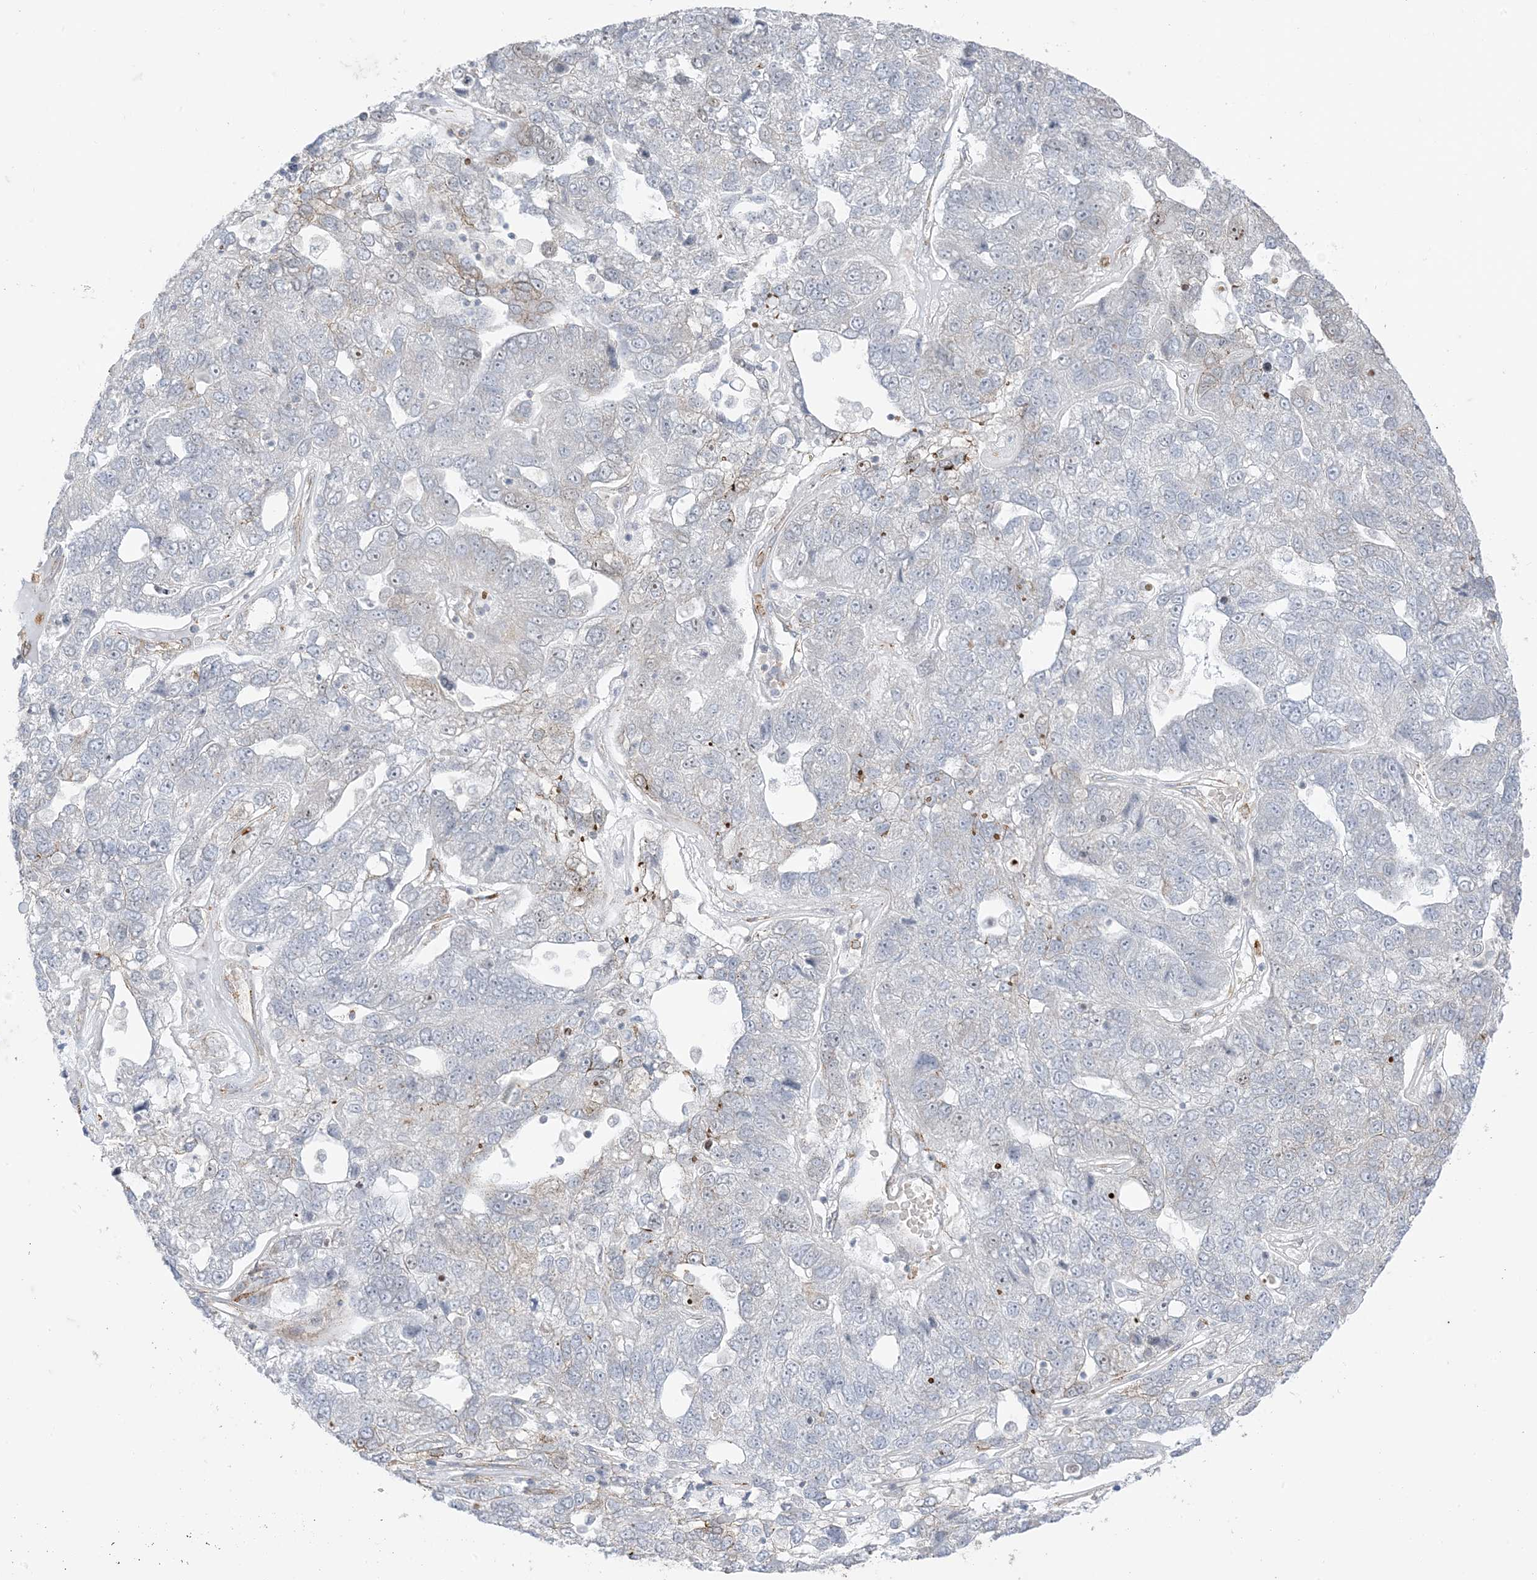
{"staining": {"intensity": "negative", "quantity": "none", "location": "none"}, "tissue": "pancreatic cancer", "cell_type": "Tumor cells", "image_type": "cancer", "snomed": [{"axis": "morphology", "description": "Adenocarcinoma, NOS"}, {"axis": "topography", "description": "Pancreas"}], "caption": "The image displays no significant positivity in tumor cells of pancreatic adenocarcinoma. The staining was performed using DAB to visualize the protein expression in brown, while the nuclei were stained in blue with hematoxylin (Magnification: 20x).", "gene": "RAC1", "patient": {"sex": "female", "age": 61}}